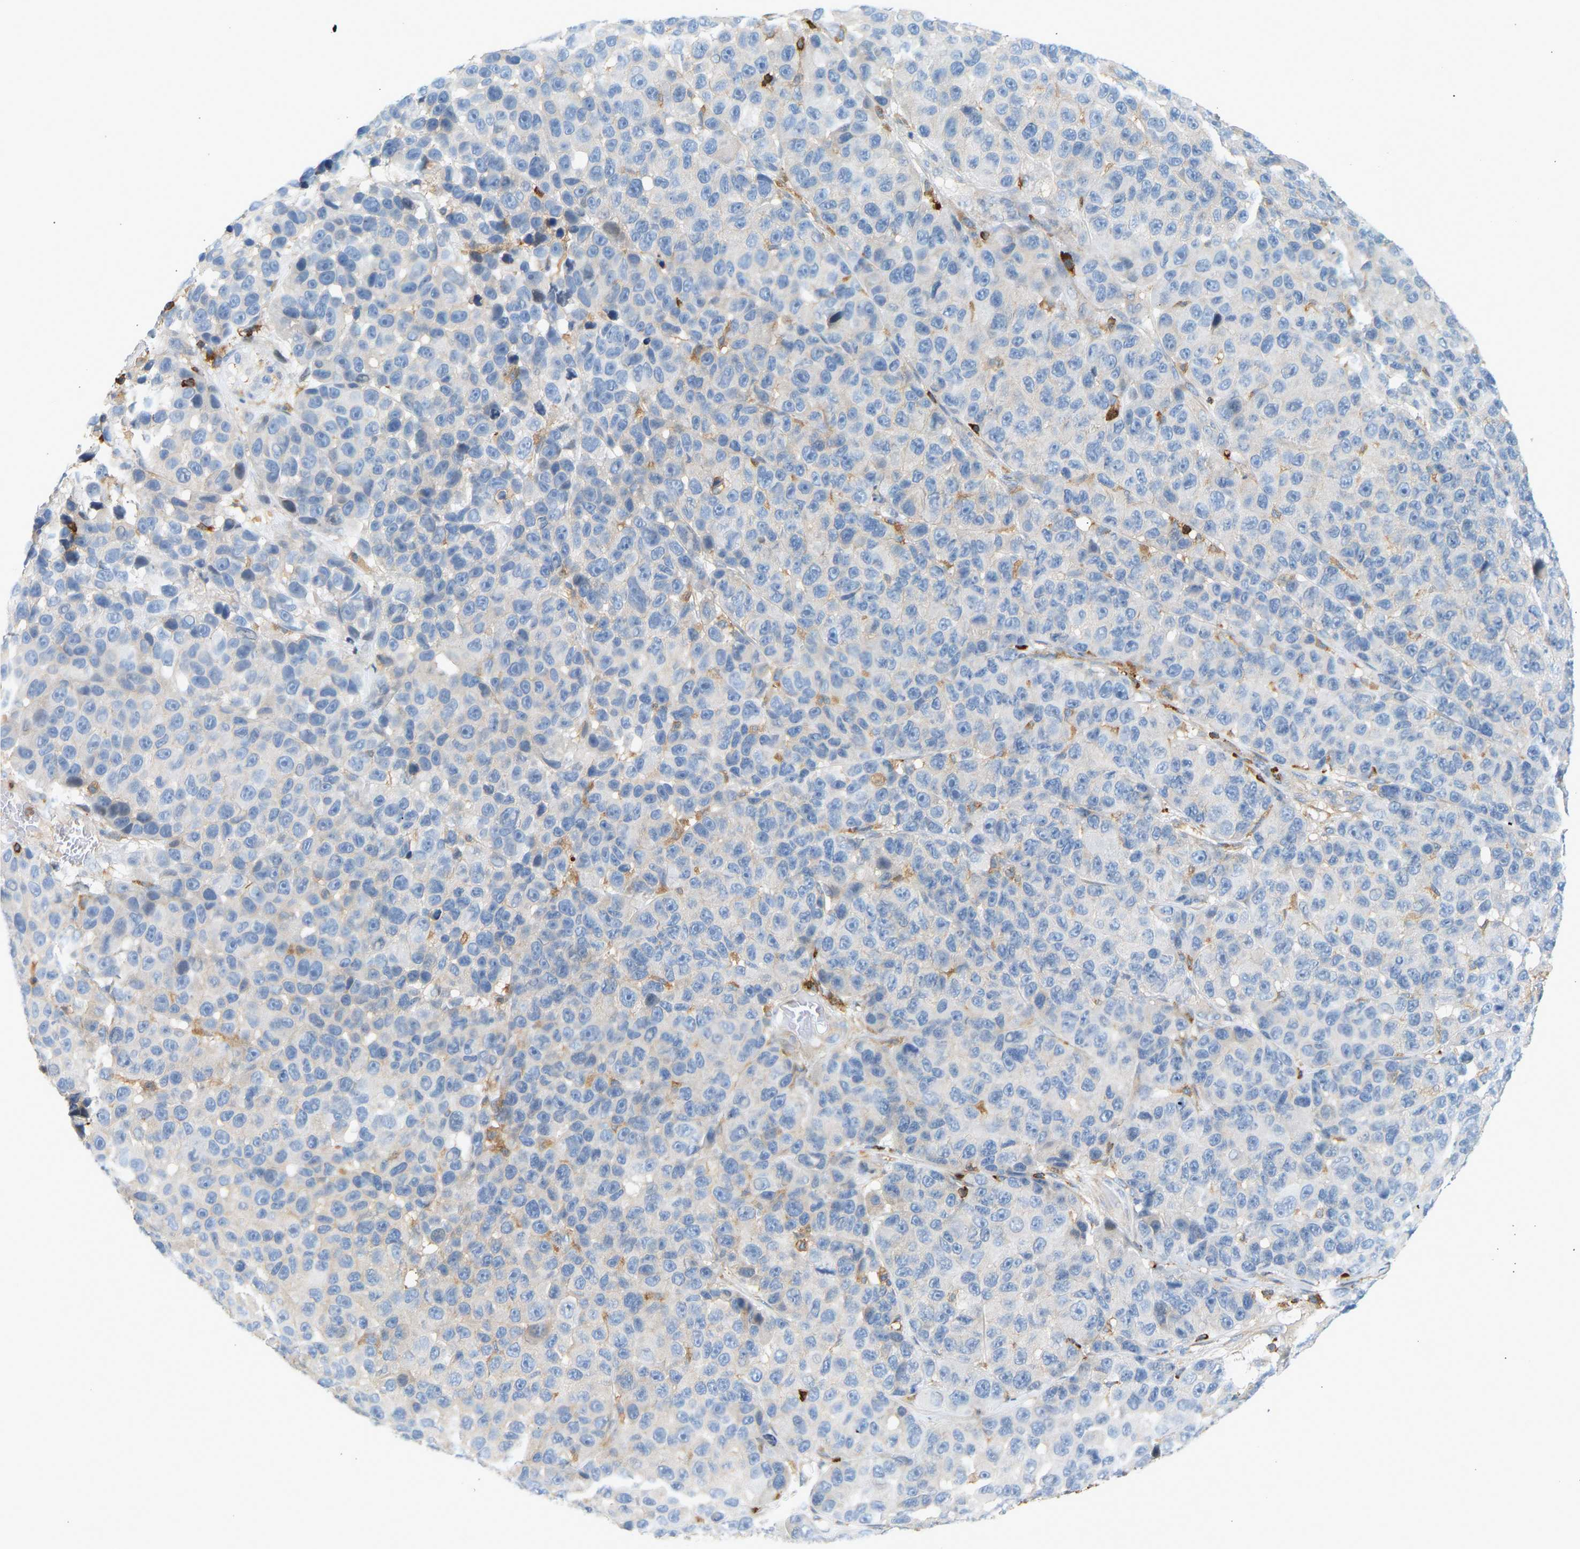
{"staining": {"intensity": "negative", "quantity": "none", "location": "none"}, "tissue": "melanoma", "cell_type": "Tumor cells", "image_type": "cancer", "snomed": [{"axis": "morphology", "description": "Malignant melanoma, NOS"}, {"axis": "topography", "description": "Skin"}], "caption": "Tumor cells are negative for protein expression in human malignant melanoma.", "gene": "FNBP1", "patient": {"sex": "male", "age": 53}}